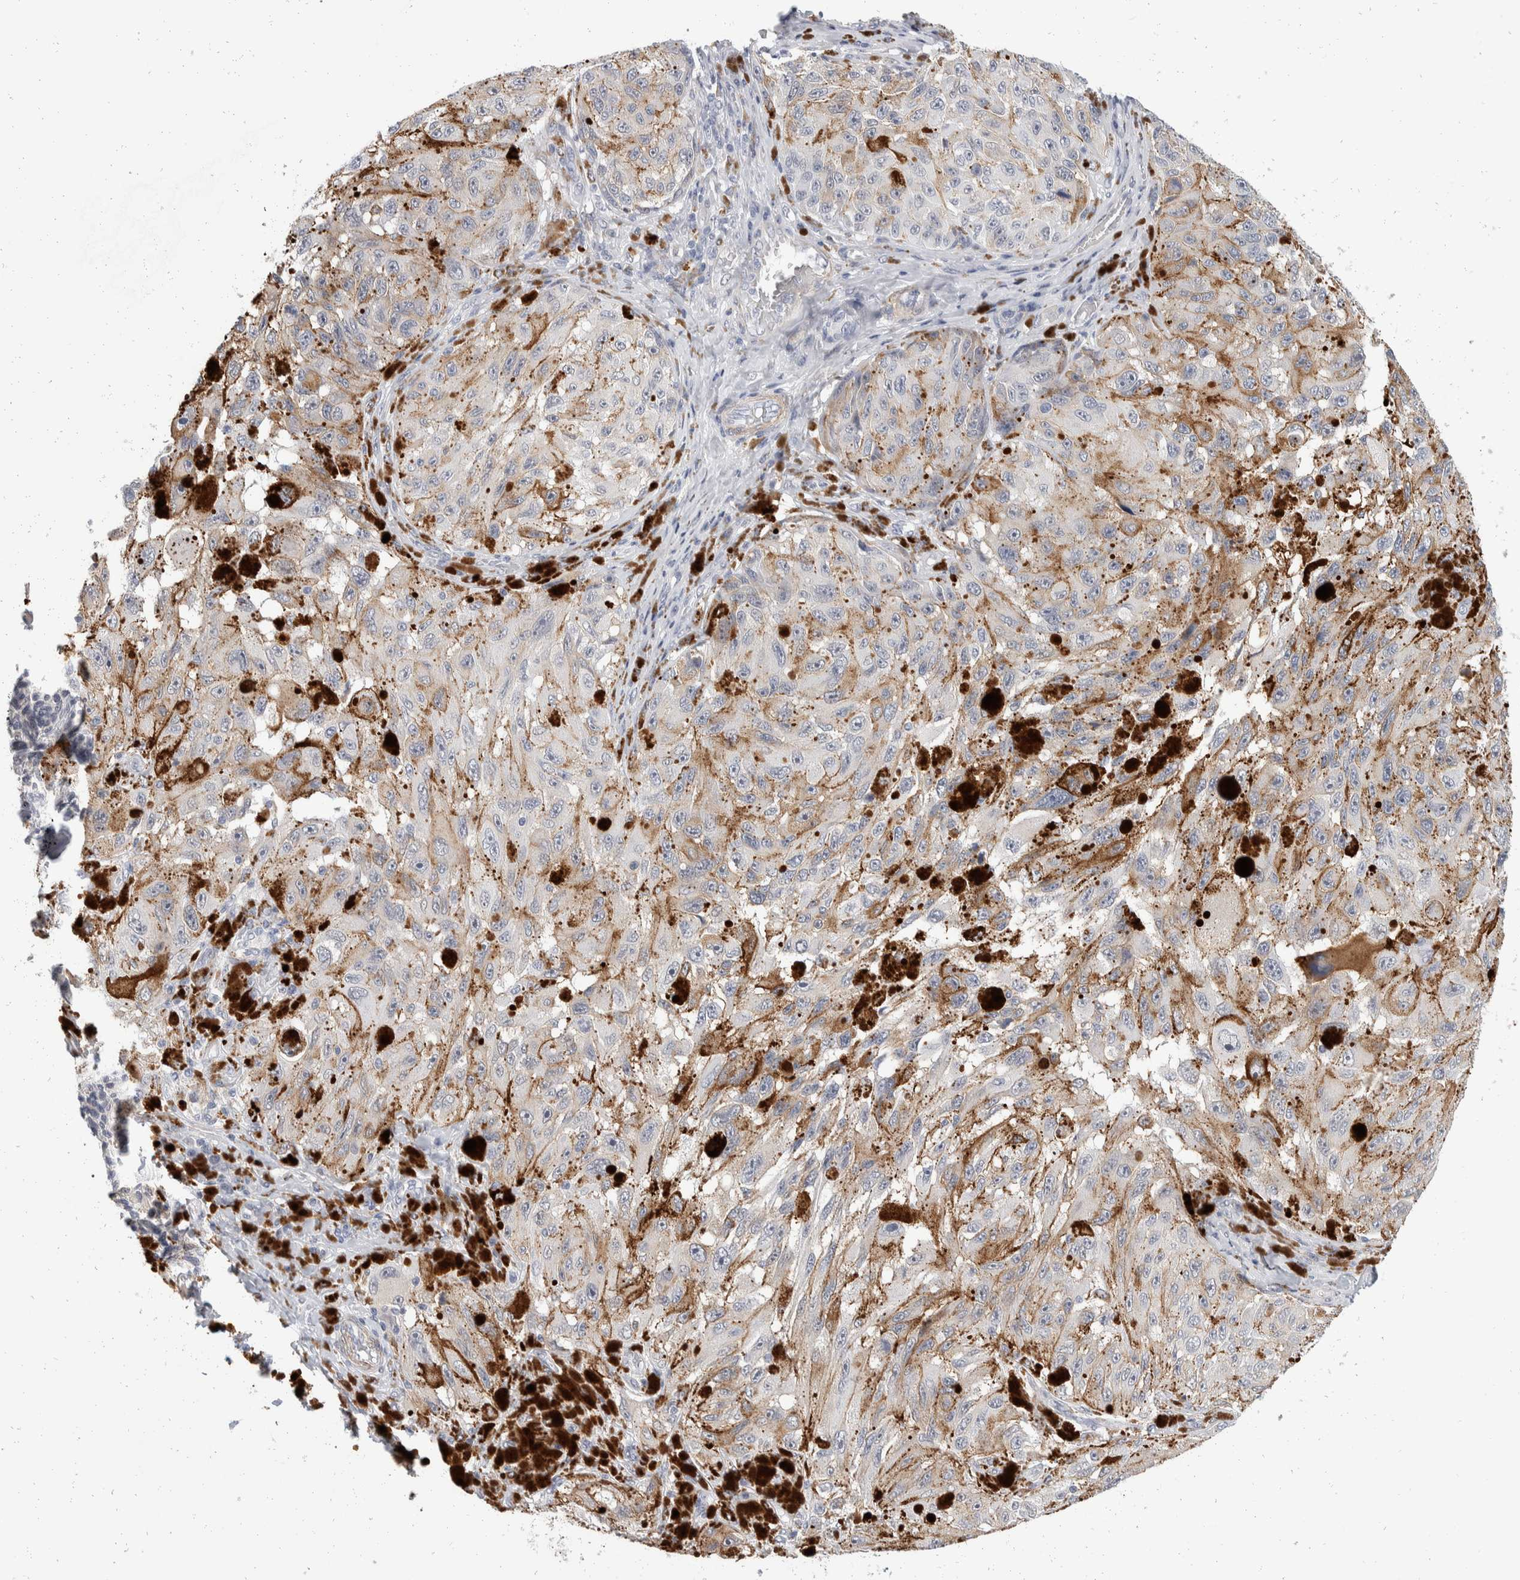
{"staining": {"intensity": "weak", "quantity": "<25%", "location": "cytoplasmic/membranous"}, "tissue": "melanoma", "cell_type": "Tumor cells", "image_type": "cancer", "snomed": [{"axis": "morphology", "description": "Malignant melanoma, NOS"}, {"axis": "topography", "description": "Skin"}], "caption": "Melanoma was stained to show a protein in brown. There is no significant staining in tumor cells. (IHC, brightfield microscopy, high magnification).", "gene": "CATSPERD", "patient": {"sex": "female", "age": 73}}